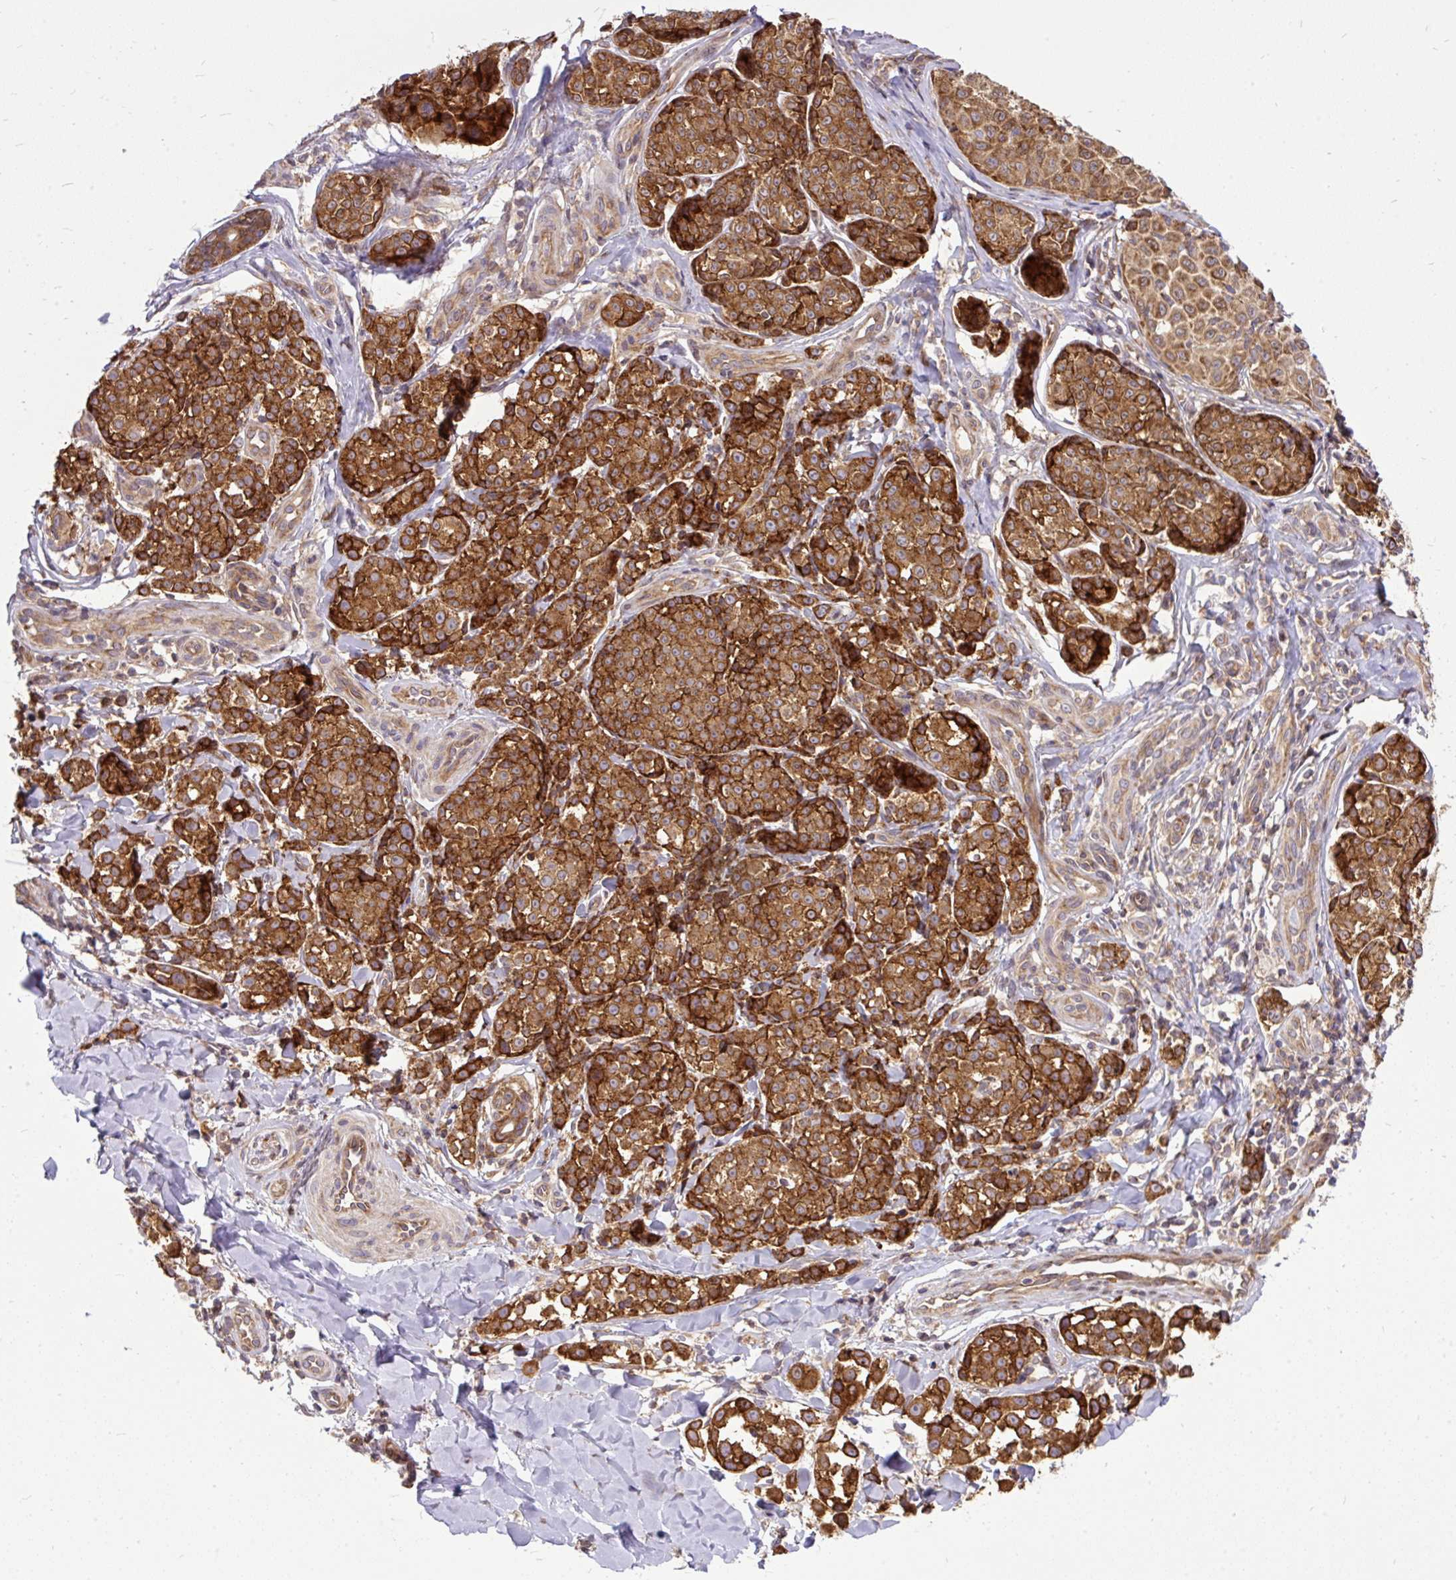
{"staining": {"intensity": "strong", "quantity": ">75%", "location": "cytoplasmic/membranous"}, "tissue": "melanoma", "cell_type": "Tumor cells", "image_type": "cancer", "snomed": [{"axis": "morphology", "description": "Malignant melanoma, NOS"}, {"axis": "topography", "description": "Skin"}], "caption": "Malignant melanoma stained with IHC demonstrates strong cytoplasmic/membranous expression in about >75% of tumor cells.", "gene": "TRIM17", "patient": {"sex": "female", "age": 35}}